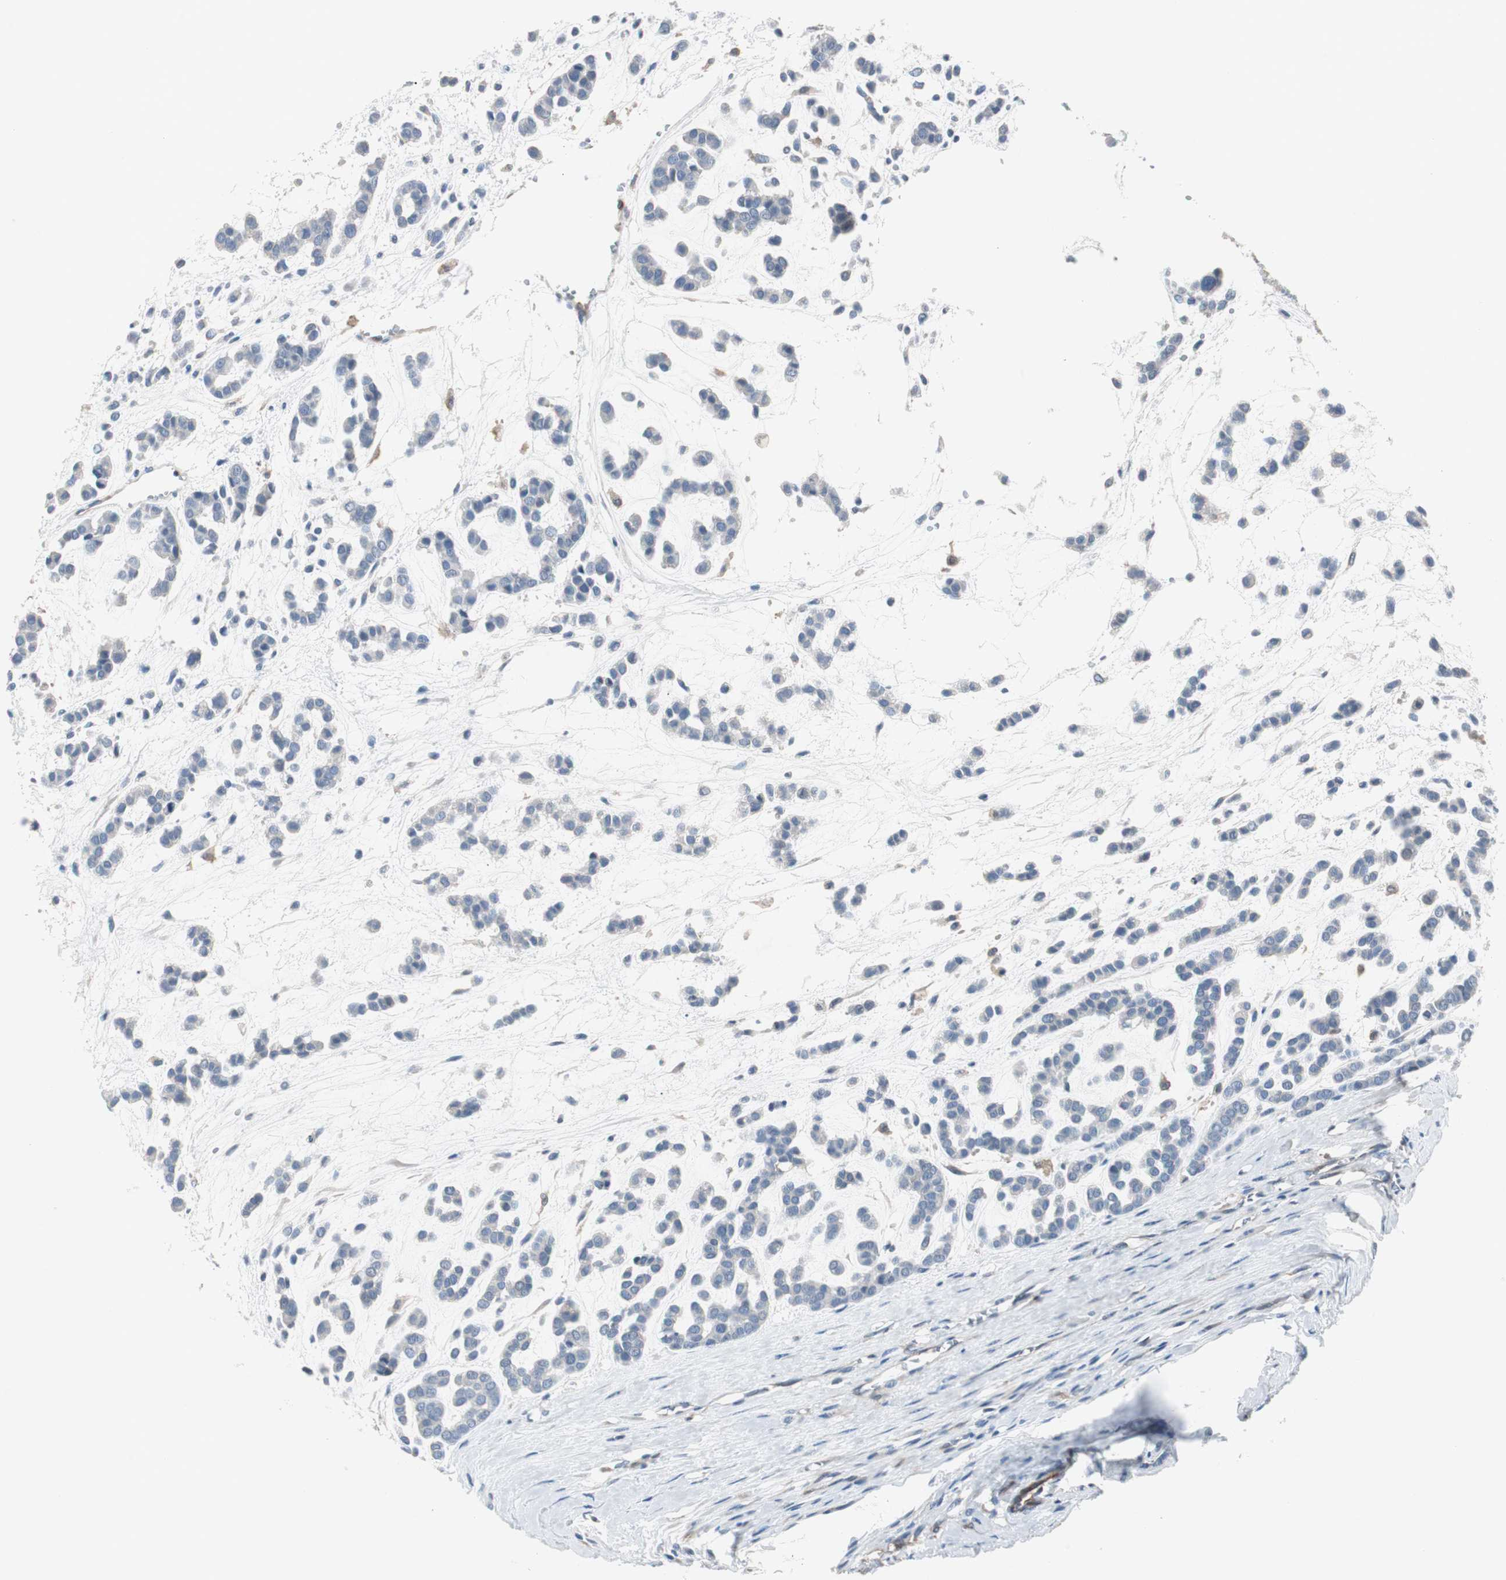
{"staining": {"intensity": "negative", "quantity": "none", "location": "none"}, "tissue": "head and neck cancer", "cell_type": "Tumor cells", "image_type": "cancer", "snomed": [{"axis": "morphology", "description": "Adenocarcinoma, NOS"}, {"axis": "morphology", "description": "Adenoma, NOS"}, {"axis": "topography", "description": "Head-Neck"}], "caption": "Tumor cells are negative for brown protein staining in head and neck cancer.", "gene": "SWAP70", "patient": {"sex": "female", "age": 55}}